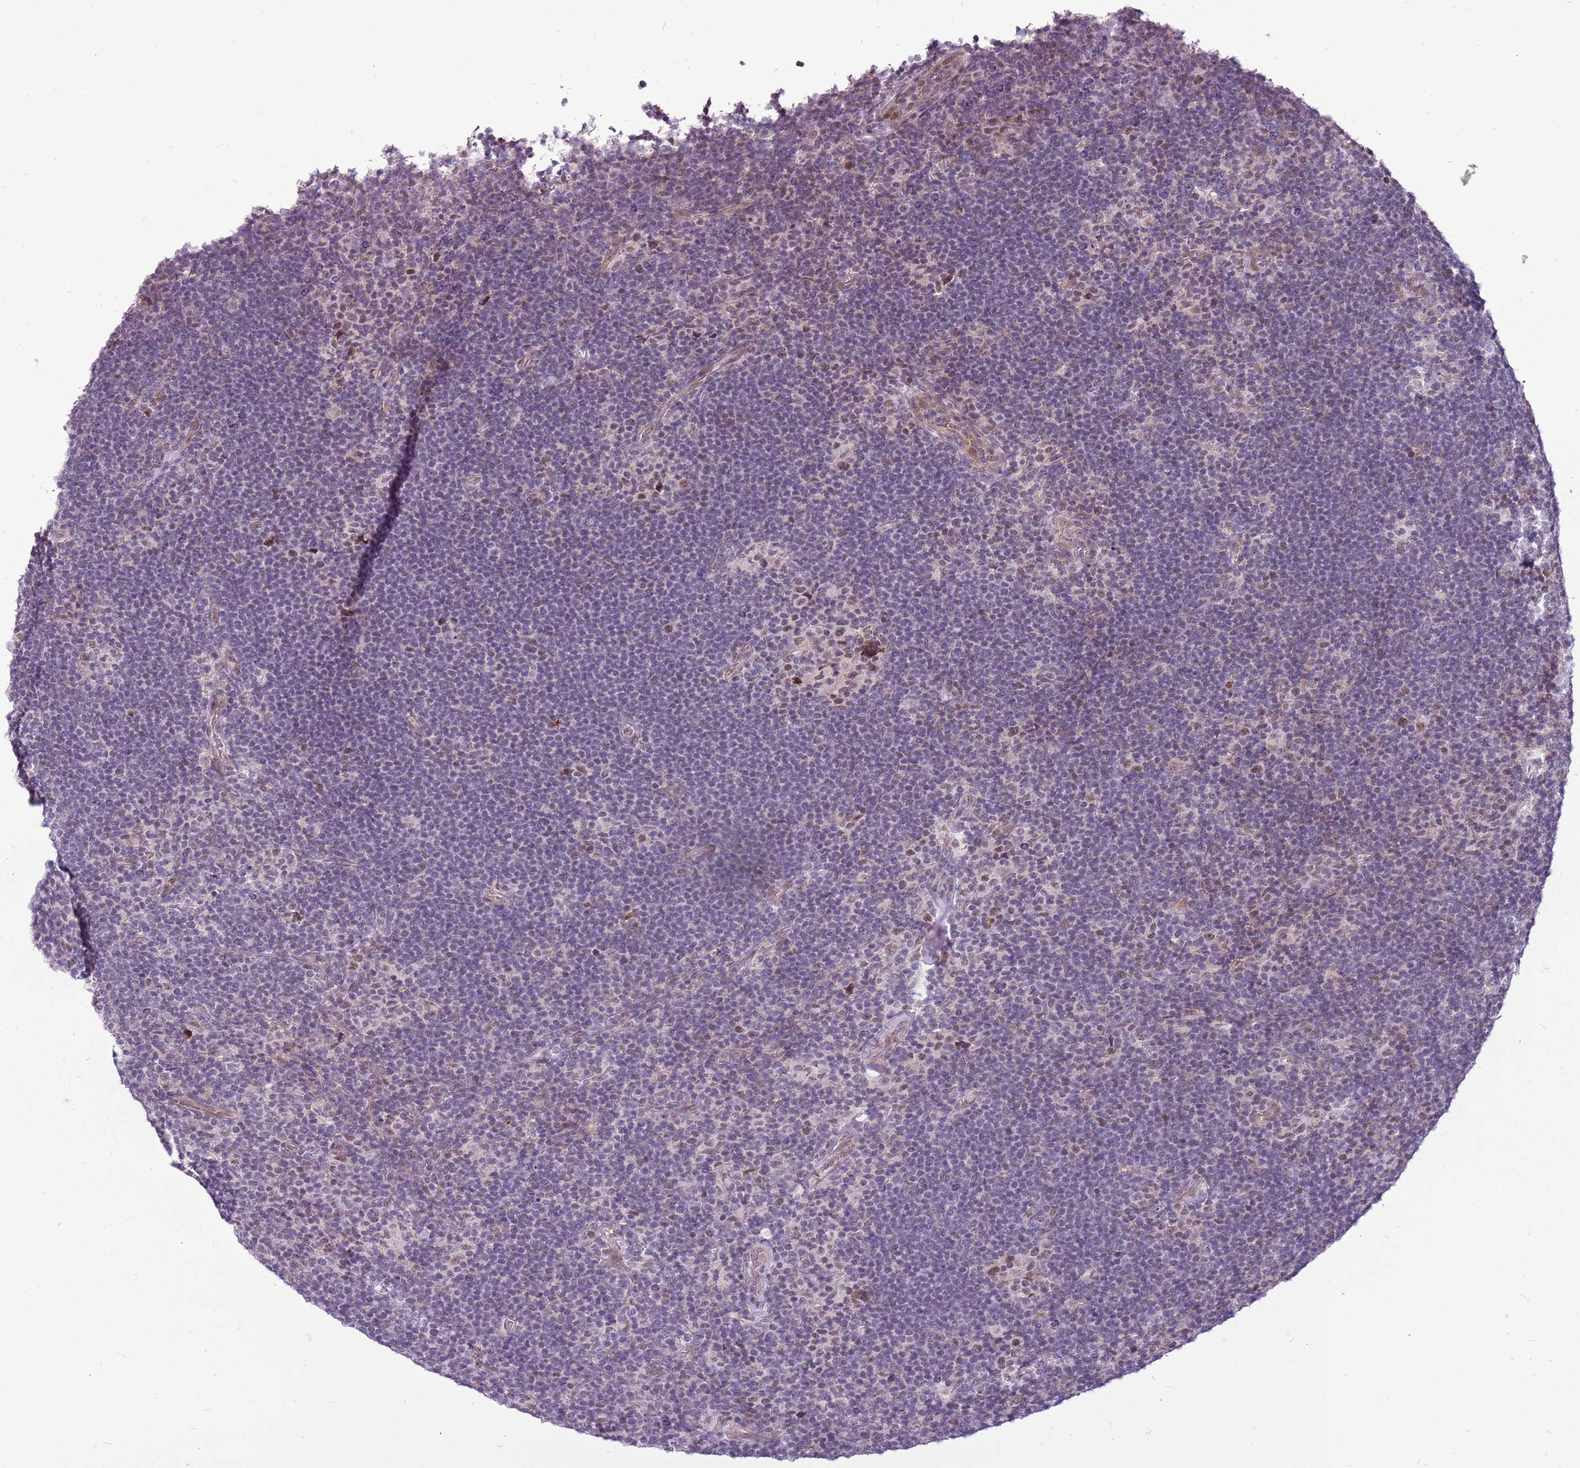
{"staining": {"intensity": "negative", "quantity": "none", "location": "none"}, "tissue": "lymphoma", "cell_type": "Tumor cells", "image_type": "cancer", "snomed": [{"axis": "morphology", "description": "Hodgkin's disease, NOS"}, {"axis": "topography", "description": "Lymph node"}], "caption": "Micrograph shows no significant protein expression in tumor cells of Hodgkin's disease.", "gene": "CCDC166", "patient": {"sex": "female", "age": 57}}